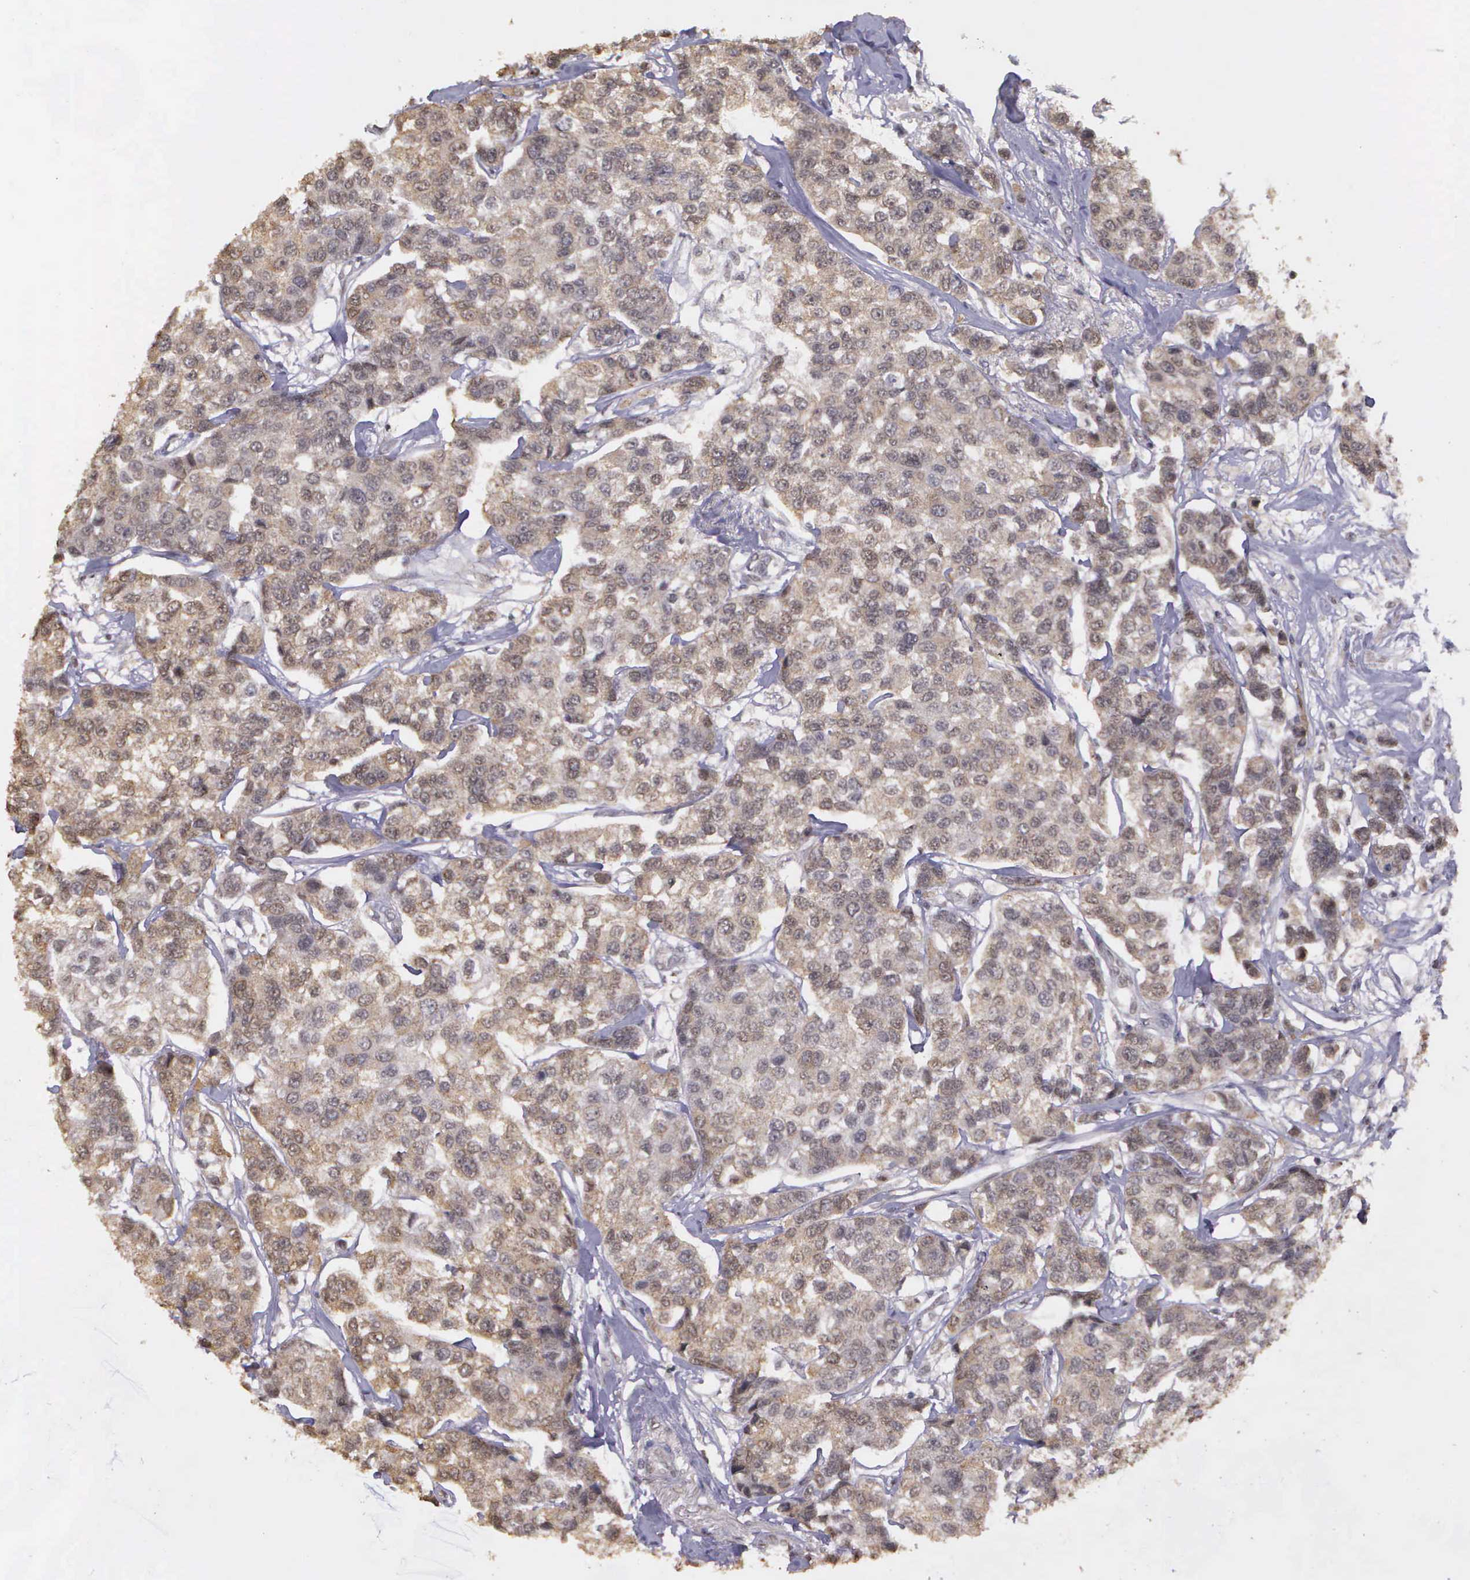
{"staining": {"intensity": "weak", "quantity": ">75%", "location": "nuclear"}, "tissue": "breast cancer", "cell_type": "Tumor cells", "image_type": "cancer", "snomed": [{"axis": "morphology", "description": "Duct carcinoma"}, {"axis": "topography", "description": "Breast"}], "caption": "A brown stain shows weak nuclear staining of a protein in human breast cancer (infiltrating ductal carcinoma) tumor cells.", "gene": "ARMCX5", "patient": {"sex": "female", "age": 51}}